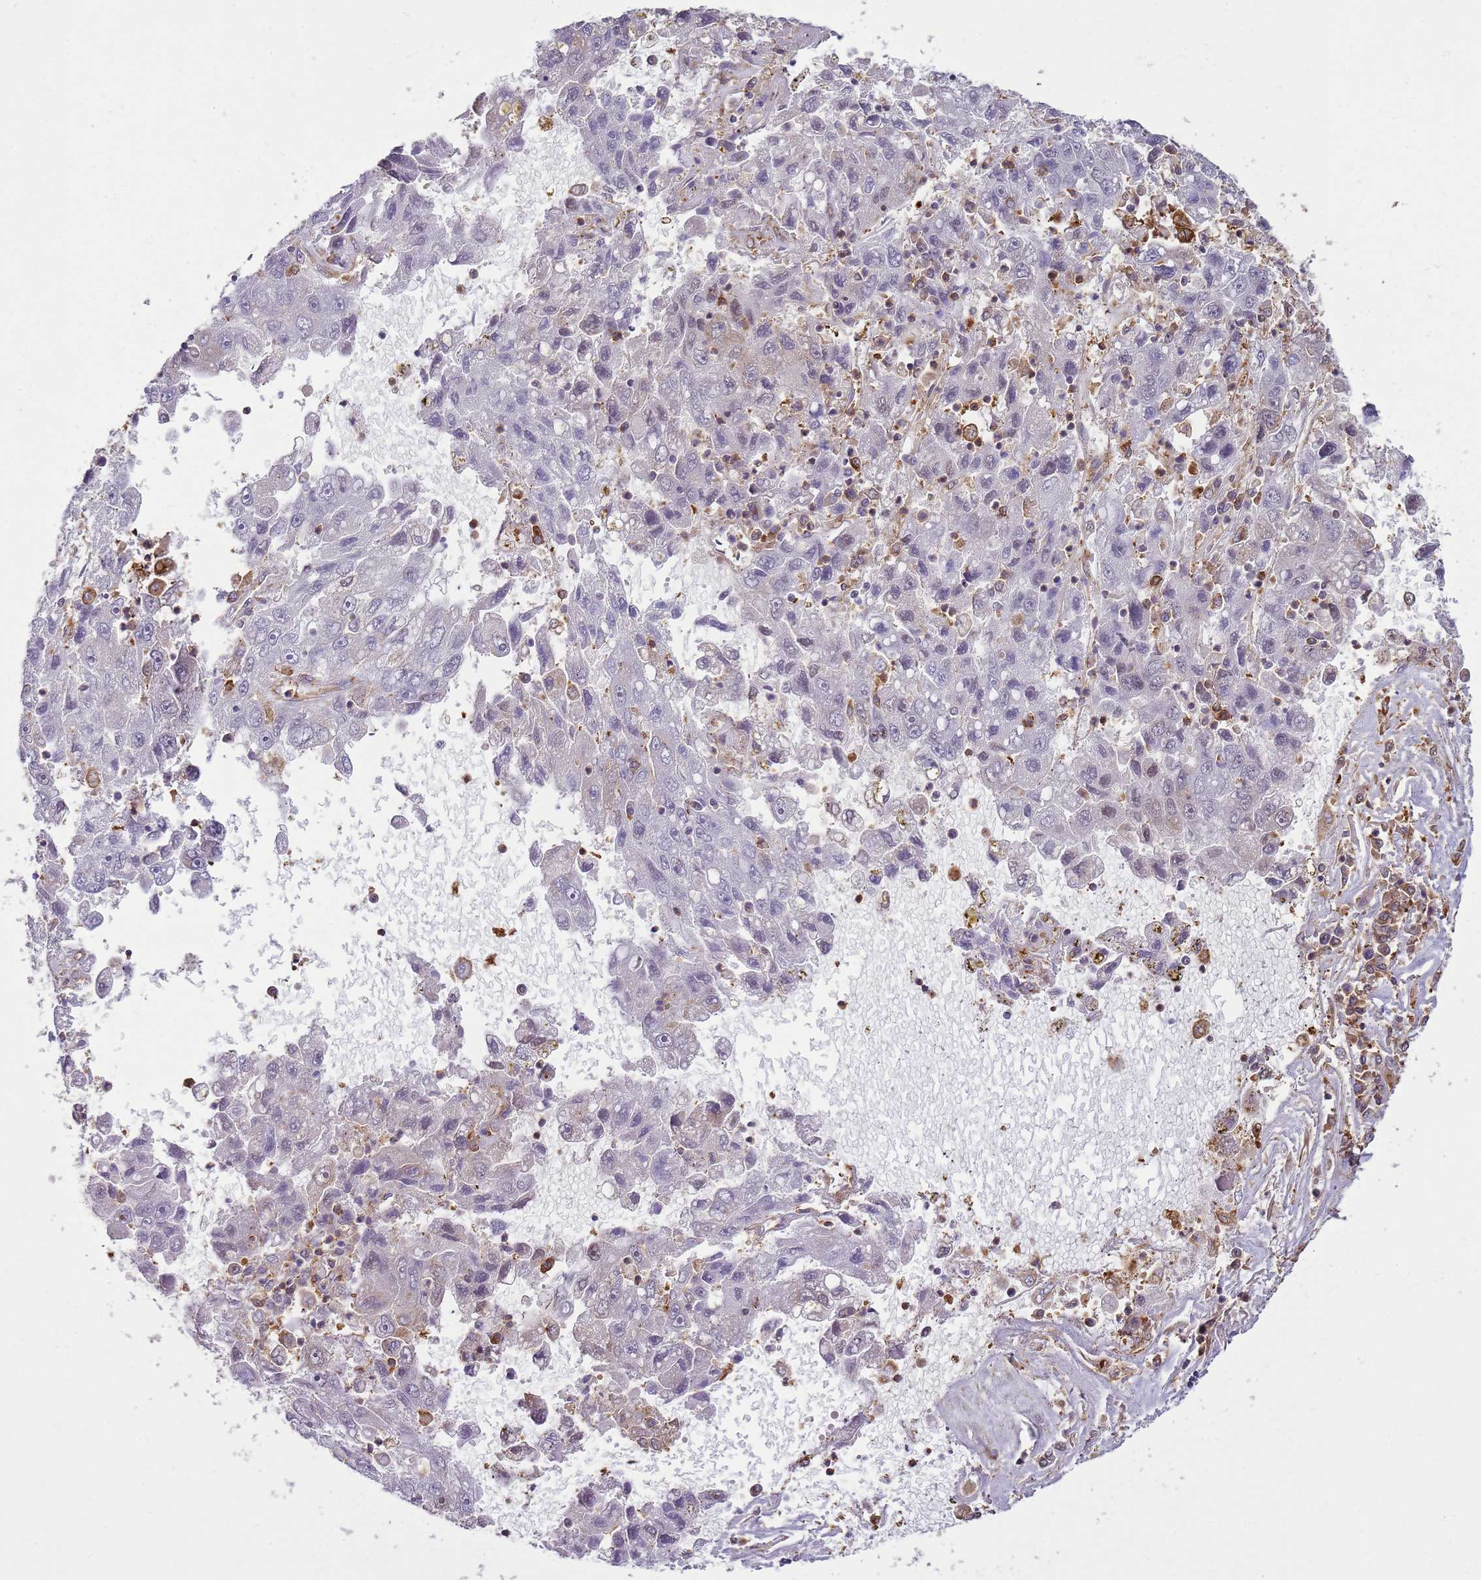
{"staining": {"intensity": "negative", "quantity": "none", "location": "none"}, "tissue": "liver cancer", "cell_type": "Tumor cells", "image_type": "cancer", "snomed": [{"axis": "morphology", "description": "Carcinoma, Hepatocellular, NOS"}, {"axis": "topography", "description": "Liver"}], "caption": "Micrograph shows no significant protein expression in tumor cells of liver cancer (hepatocellular carcinoma). The staining was performed using DAB (3,3'-diaminobenzidine) to visualize the protein expression in brown, while the nuclei were stained in blue with hematoxylin (Magnification: 20x).", "gene": "GABRE", "patient": {"sex": "male", "age": 49}}